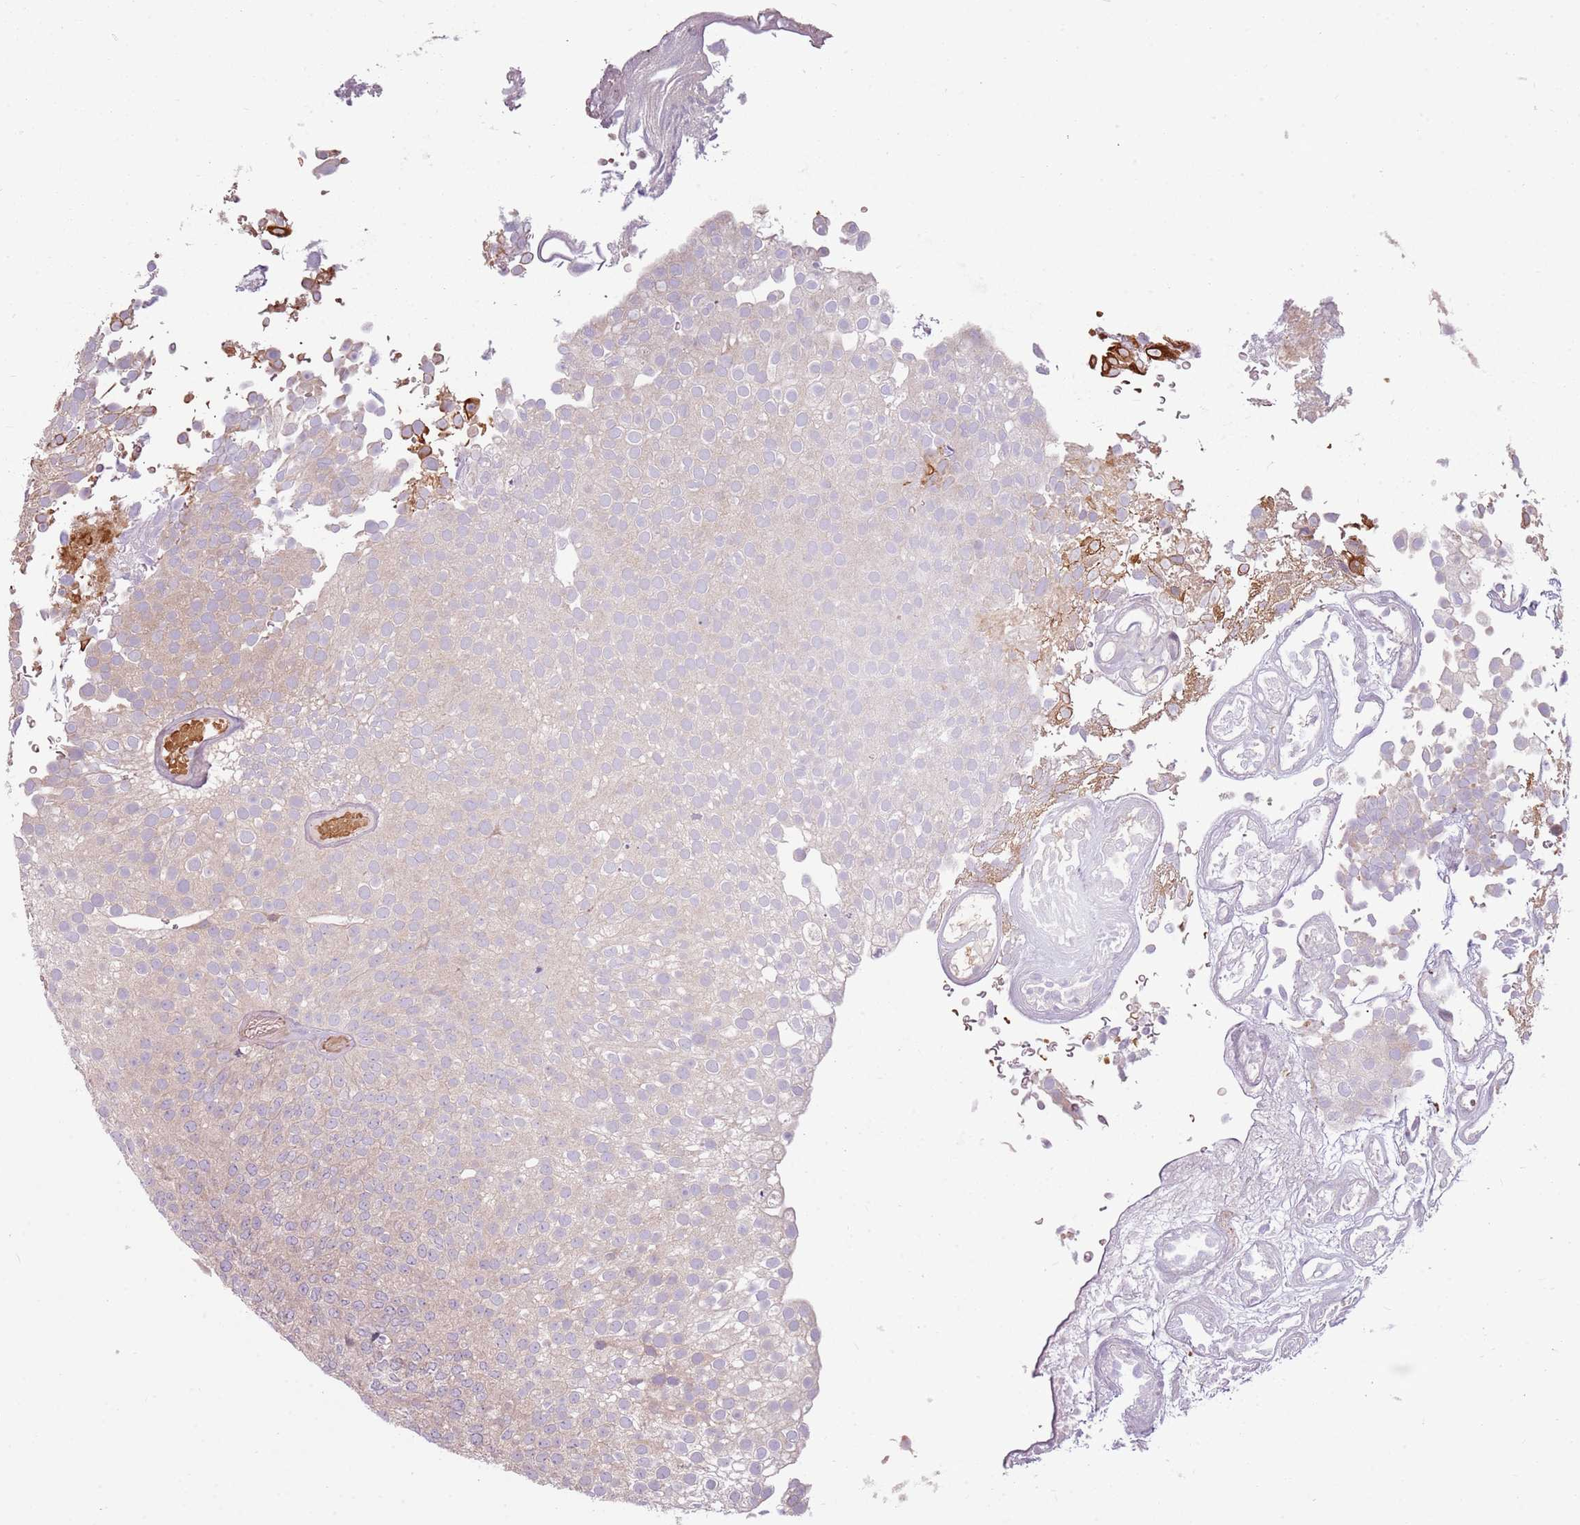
{"staining": {"intensity": "moderate", "quantity": "<25%", "location": "cytoplasmic/membranous"}, "tissue": "urothelial cancer", "cell_type": "Tumor cells", "image_type": "cancer", "snomed": [{"axis": "morphology", "description": "Urothelial carcinoma, Low grade"}, {"axis": "topography", "description": "Urinary bladder"}], "caption": "Urothelial cancer tissue displays moderate cytoplasmic/membranous expression in about <25% of tumor cells, visualized by immunohistochemistry.", "gene": "HSPA14", "patient": {"sex": "male", "age": 78}}